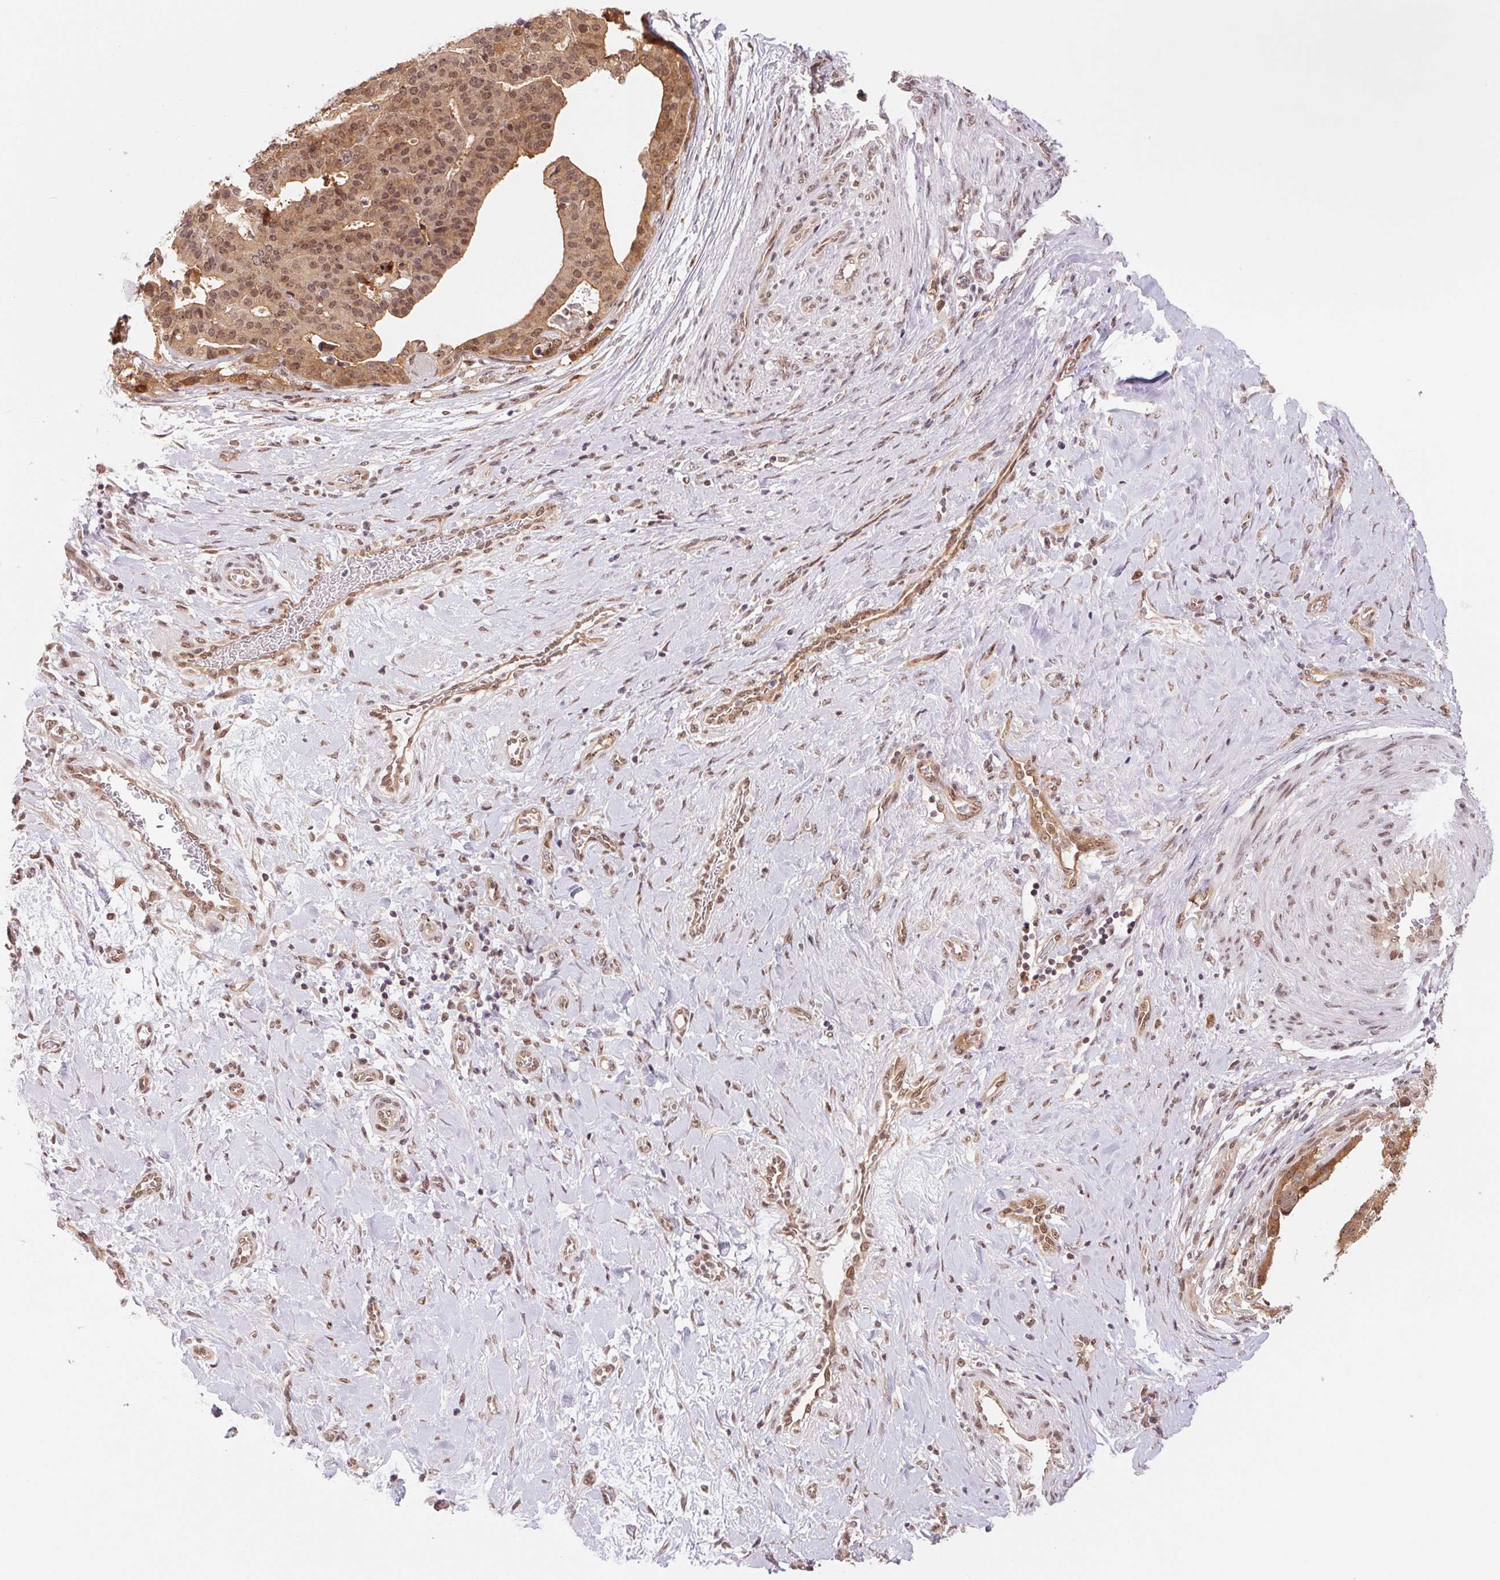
{"staining": {"intensity": "moderate", "quantity": ">75%", "location": "cytoplasmic/membranous,nuclear"}, "tissue": "stomach cancer", "cell_type": "Tumor cells", "image_type": "cancer", "snomed": [{"axis": "morphology", "description": "Adenocarcinoma, NOS"}, {"axis": "topography", "description": "Stomach"}], "caption": "High-power microscopy captured an IHC histopathology image of stomach cancer (adenocarcinoma), revealing moderate cytoplasmic/membranous and nuclear staining in approximately >75% of tumor cells. The protein of interest is shown in brown color, while the nuclei are stained blue.", "gene": "DNAJB6", "patient": {"sex": "male", "age": 48}}